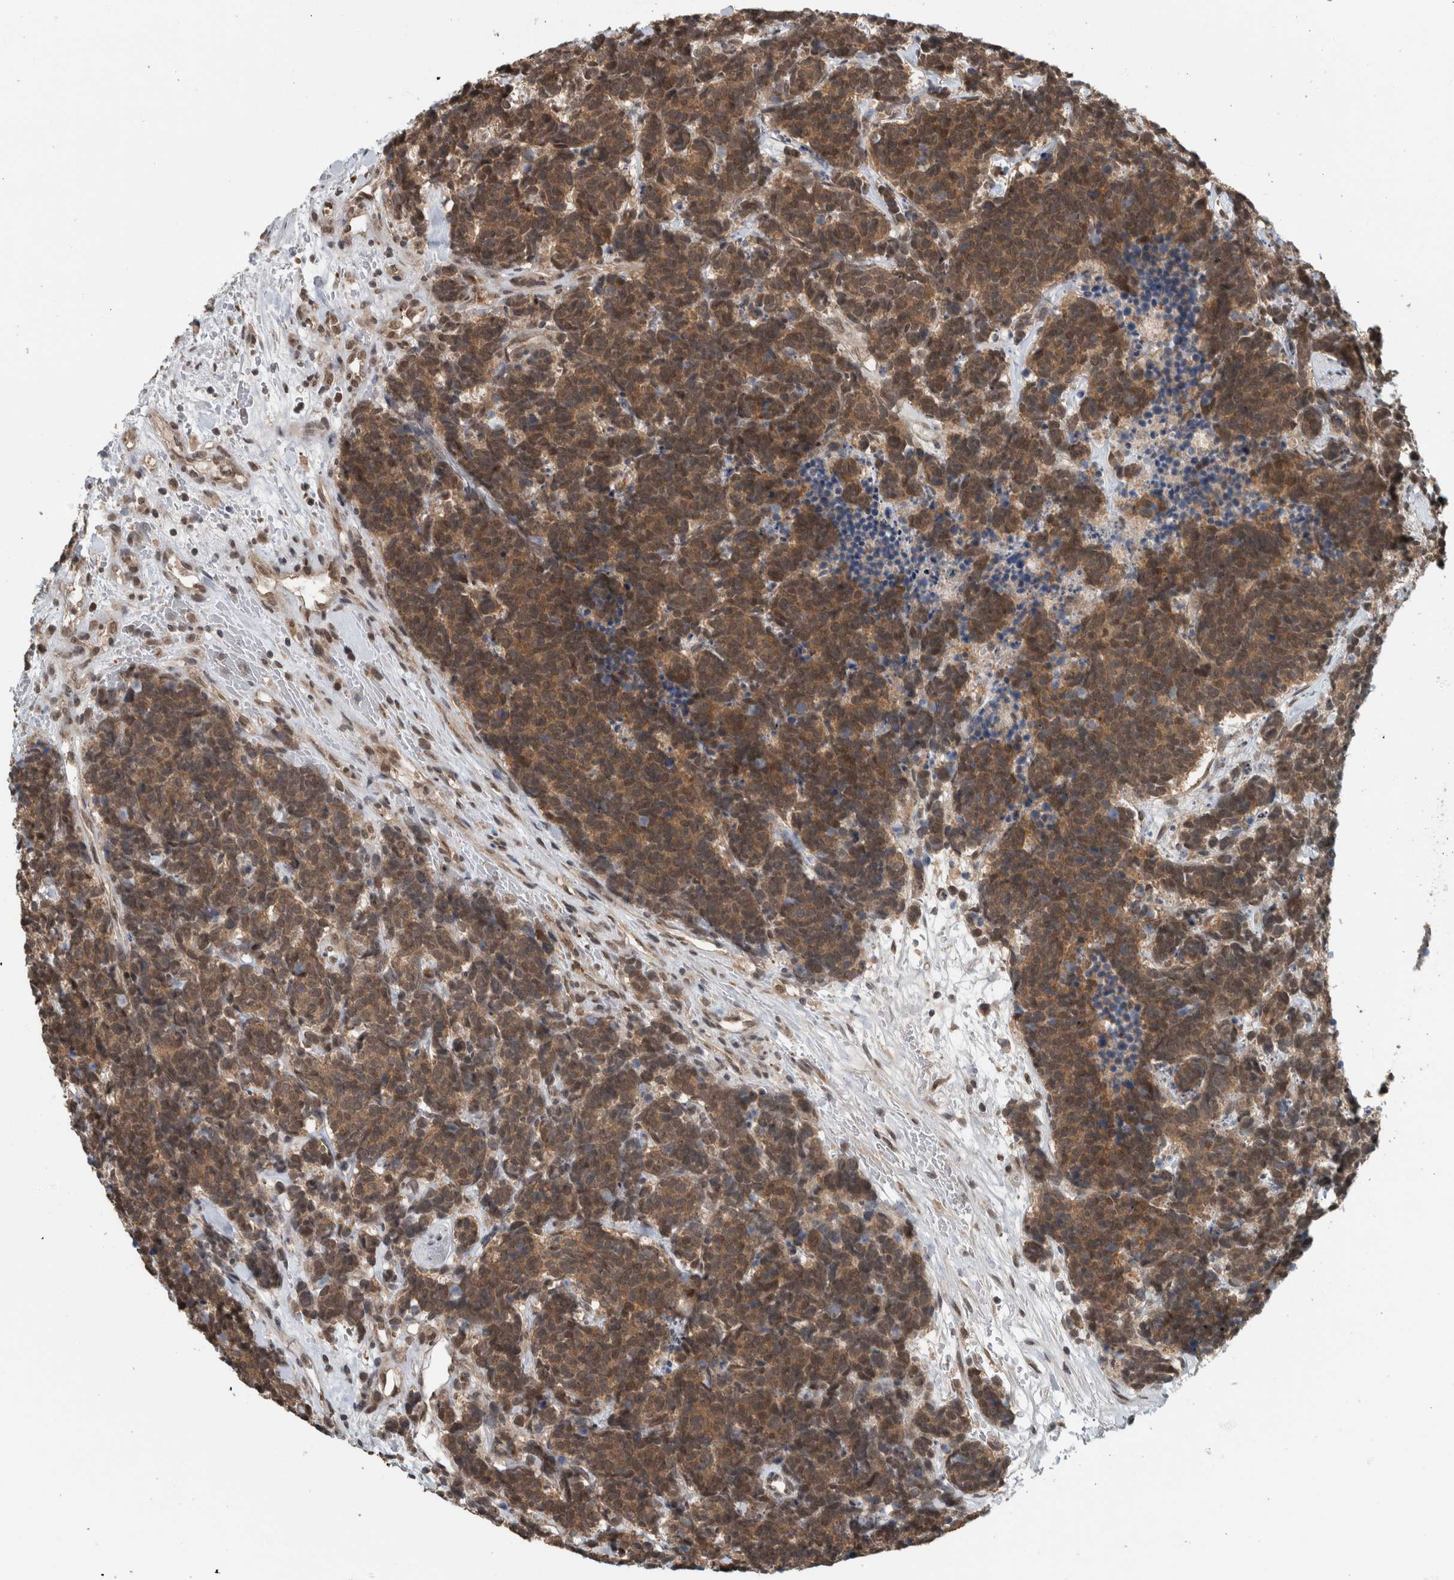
{"staining": {"intensity": "moderate", "quantity": ">75%", "location": "cytoplasmic/membranous,nuclear"}, "tissue": "carcinoid", "cell_type": "Tumor cells", "image_type": "cancer", "snomed": [{"axis": "morphology", "description": "Carcinoma, NOS"}, {"axis": "morphology", "description": "Carcinoid, malignant, NOS"}, {"axis": "topography", "description": "Urinary bladder"}], "caption": "Human carcinoid stained with a protein marker demonstrates moderate staining in tumor cells.", "gene": "SPAG7", "patient": {"sex": "male", "age": 57}}